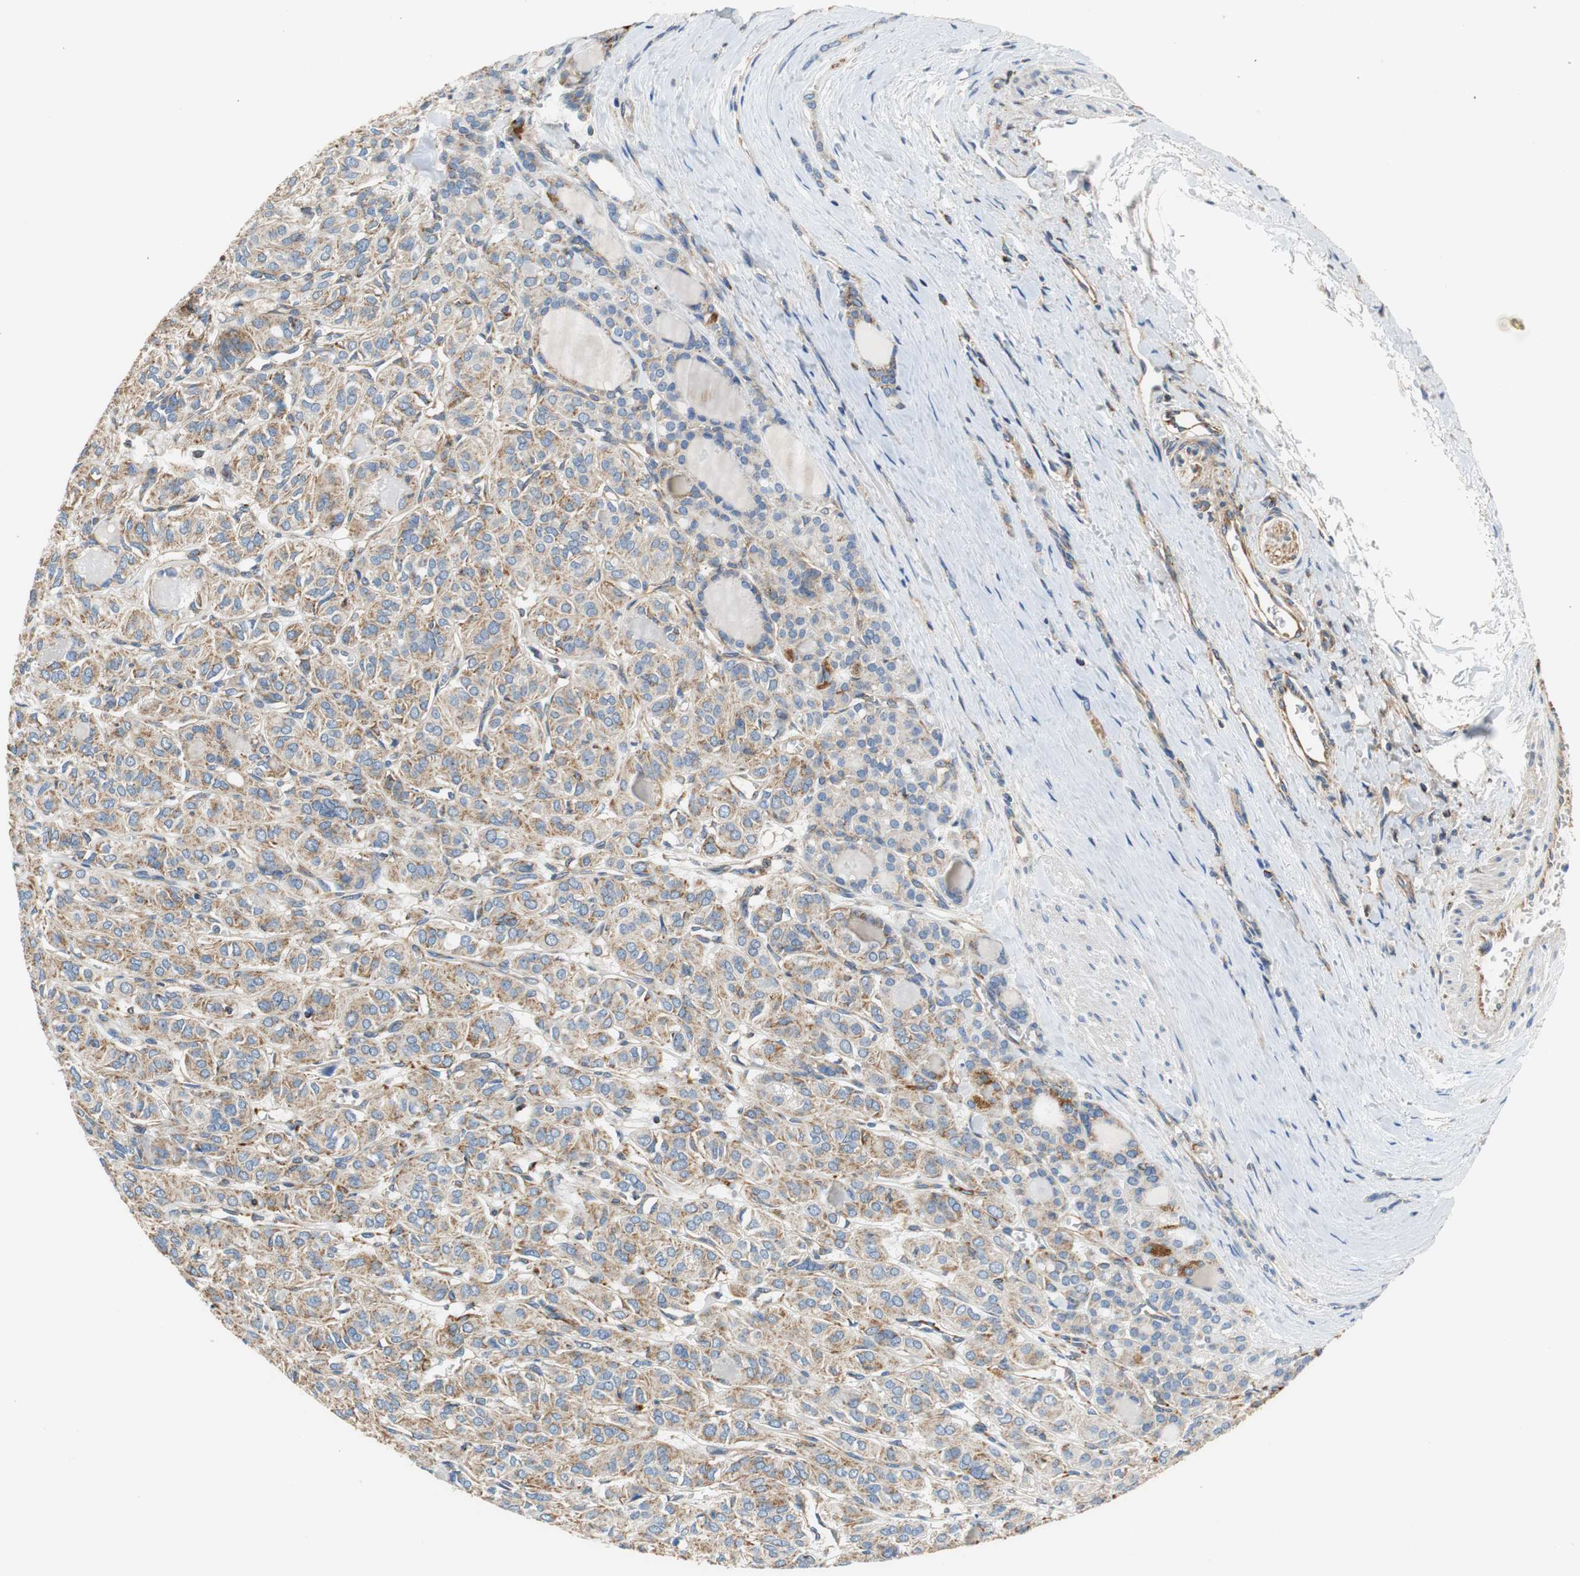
{"staining": {"intensity": "strong", "quantity": ">75%", "location": "cytoplasmic/membranous"}, "tissue": "thyroid cancer", "cell_type": "Tumor cells", "image_type": "cancer", "snomed": [{"axis": "morphology", "description": "Follicular adenoma carcinoma, NOS"}, {"axis": "topography", "description": "Thyroid gland"}], "caption": "Protein staining by immunohistochemistry displays strong cytoplasmic/membranous staining in about >75% of tumor cells in follicular adenoma carcinoma (thyroid). The protein is stained brown, and the nuclei are stained in blue (DAB IHC with brightfield microscopy, high magnification).", "gene": "GSTK1", "patient": {"sex": "female", "age": 71}}